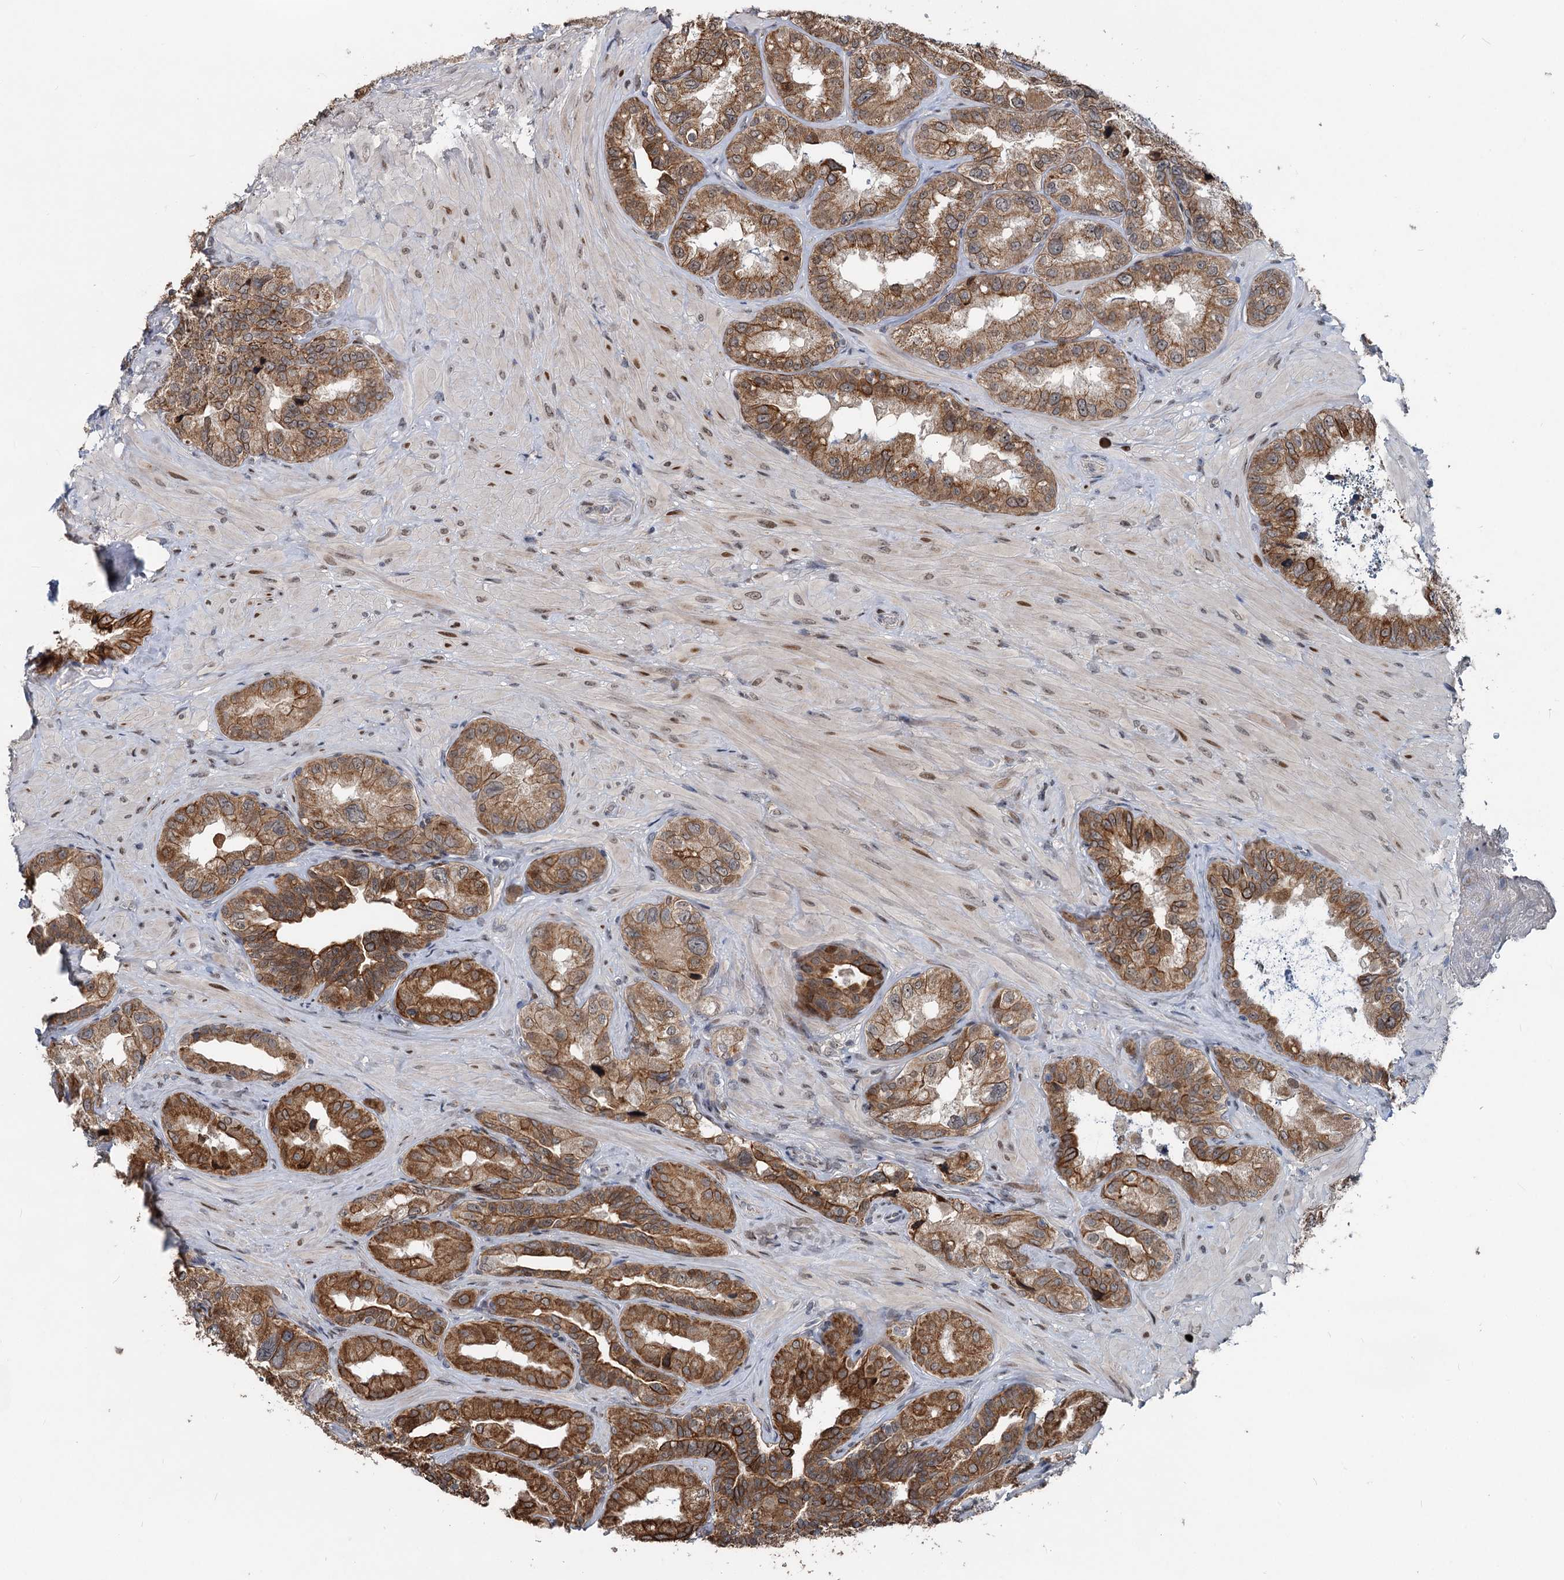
{"staining": {"intensity": "moderate", "quantity": ">75%", "location": "cytoplasmic/membranous"}, "tissue": "seminal vesicle", "cell_type": "Glandular cells", "image_type": "normal", "snomed": [{"axis": "morphology", "description": "Normal tissue, NOS"}, {"axis": "topography", "description": "Seminal veicle"}, {"axis": "topography", "description": "Peripheral nerve tissue"}], "caption": "High-power microscopy captured an IHC image of unremarkable seminal vesicle, revealing moderate cytoplasmic/membranous staining in about >75% of glandular cells.", "gene": "RITA1", "patient": {"sex": "male", "age": 67}}